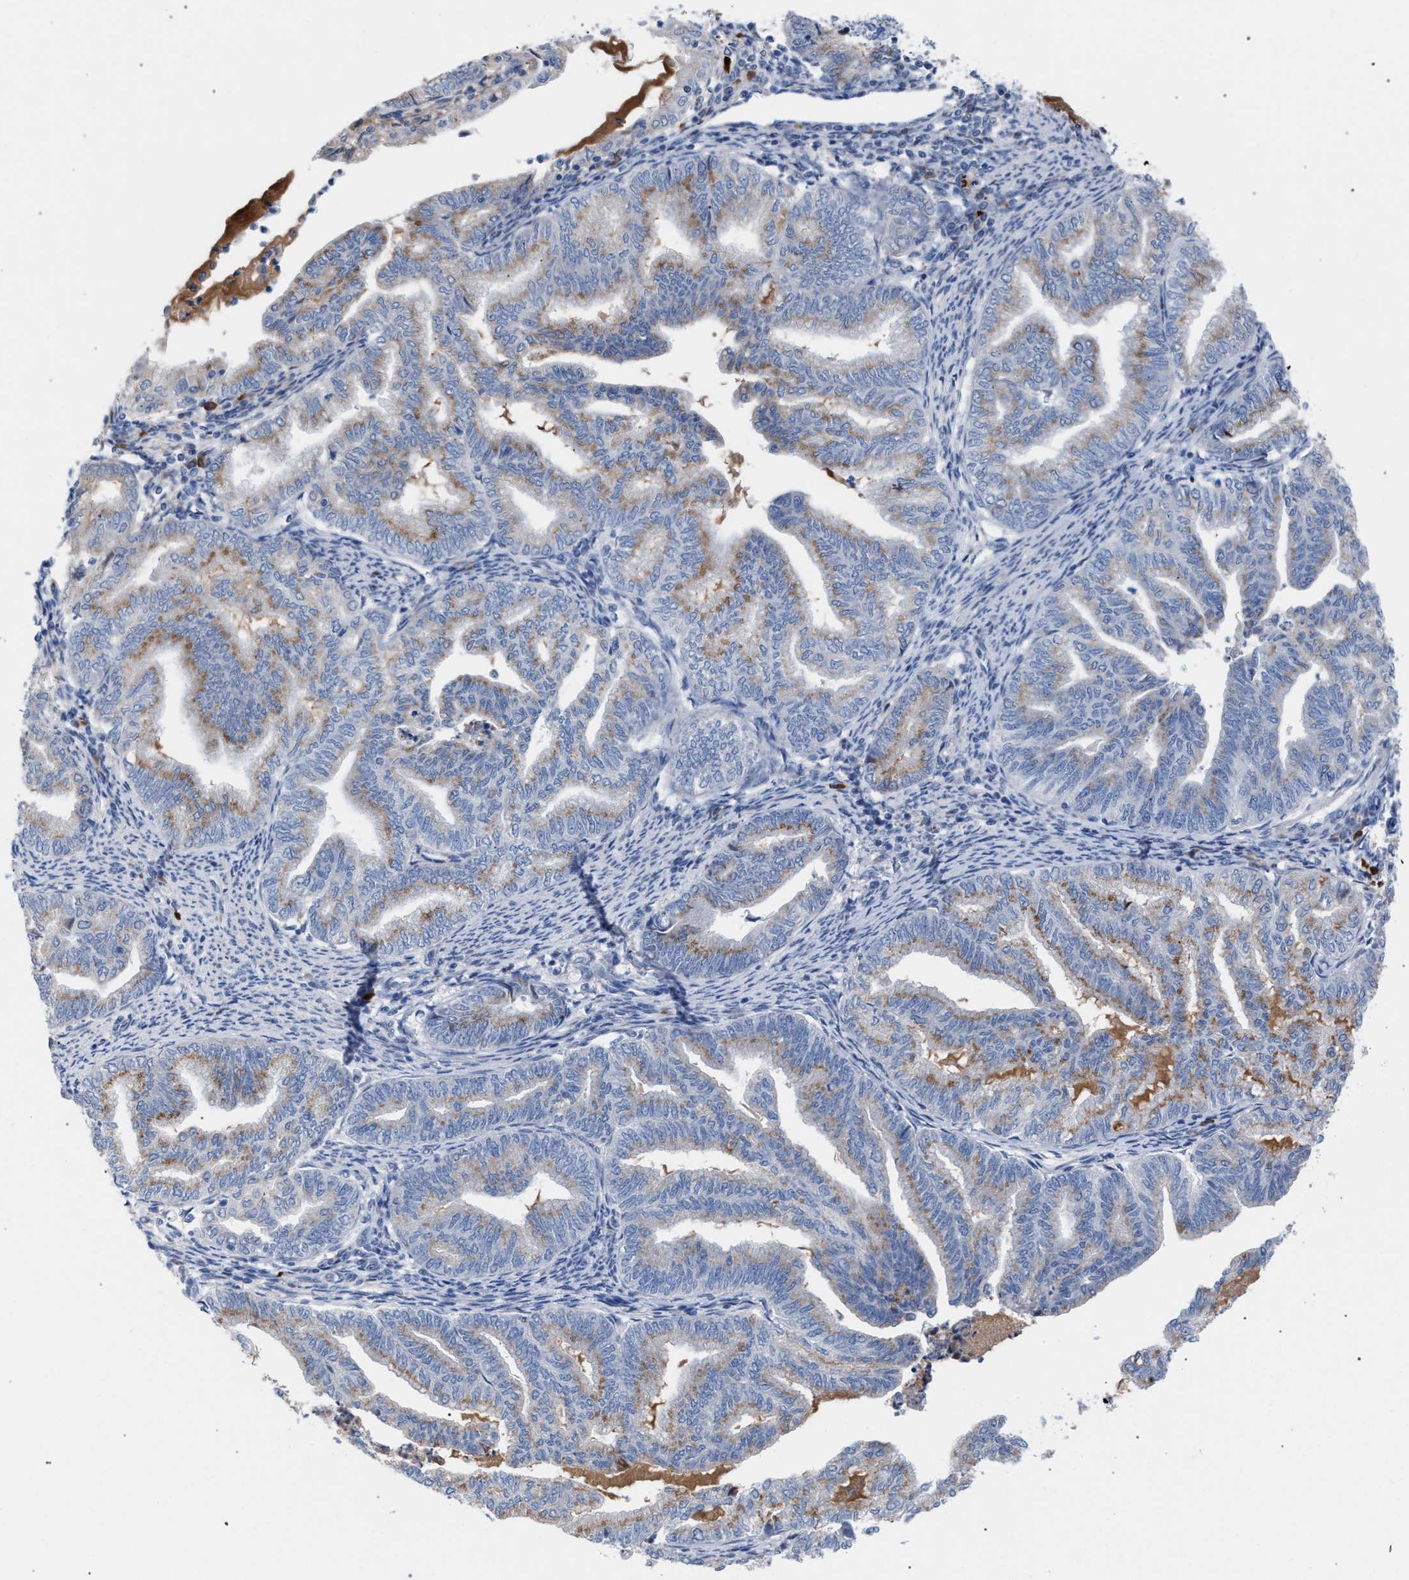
{"staining": {"intensity": "weak", "quantity": "25%-75%", "location": "cytoplasmic/membranous"}, "tissue": "endometrial cancer", "cell_type": "Tumor cells", "image_type": "cancer", "snomed": [{"axis": "morphology", "description": "Adenocarcinoma, NOS"}, {"axis": "topography", "description": "Endometrium"}], "caption": "Human endometrial adenocarcinoma stained for a protein (brown) displays weak cytoplasmic/membranous positive expression in approximately 25%-75% of tumor cells.", "gene": "RNF135", "patient": {"sex": "female", "age": 79}}